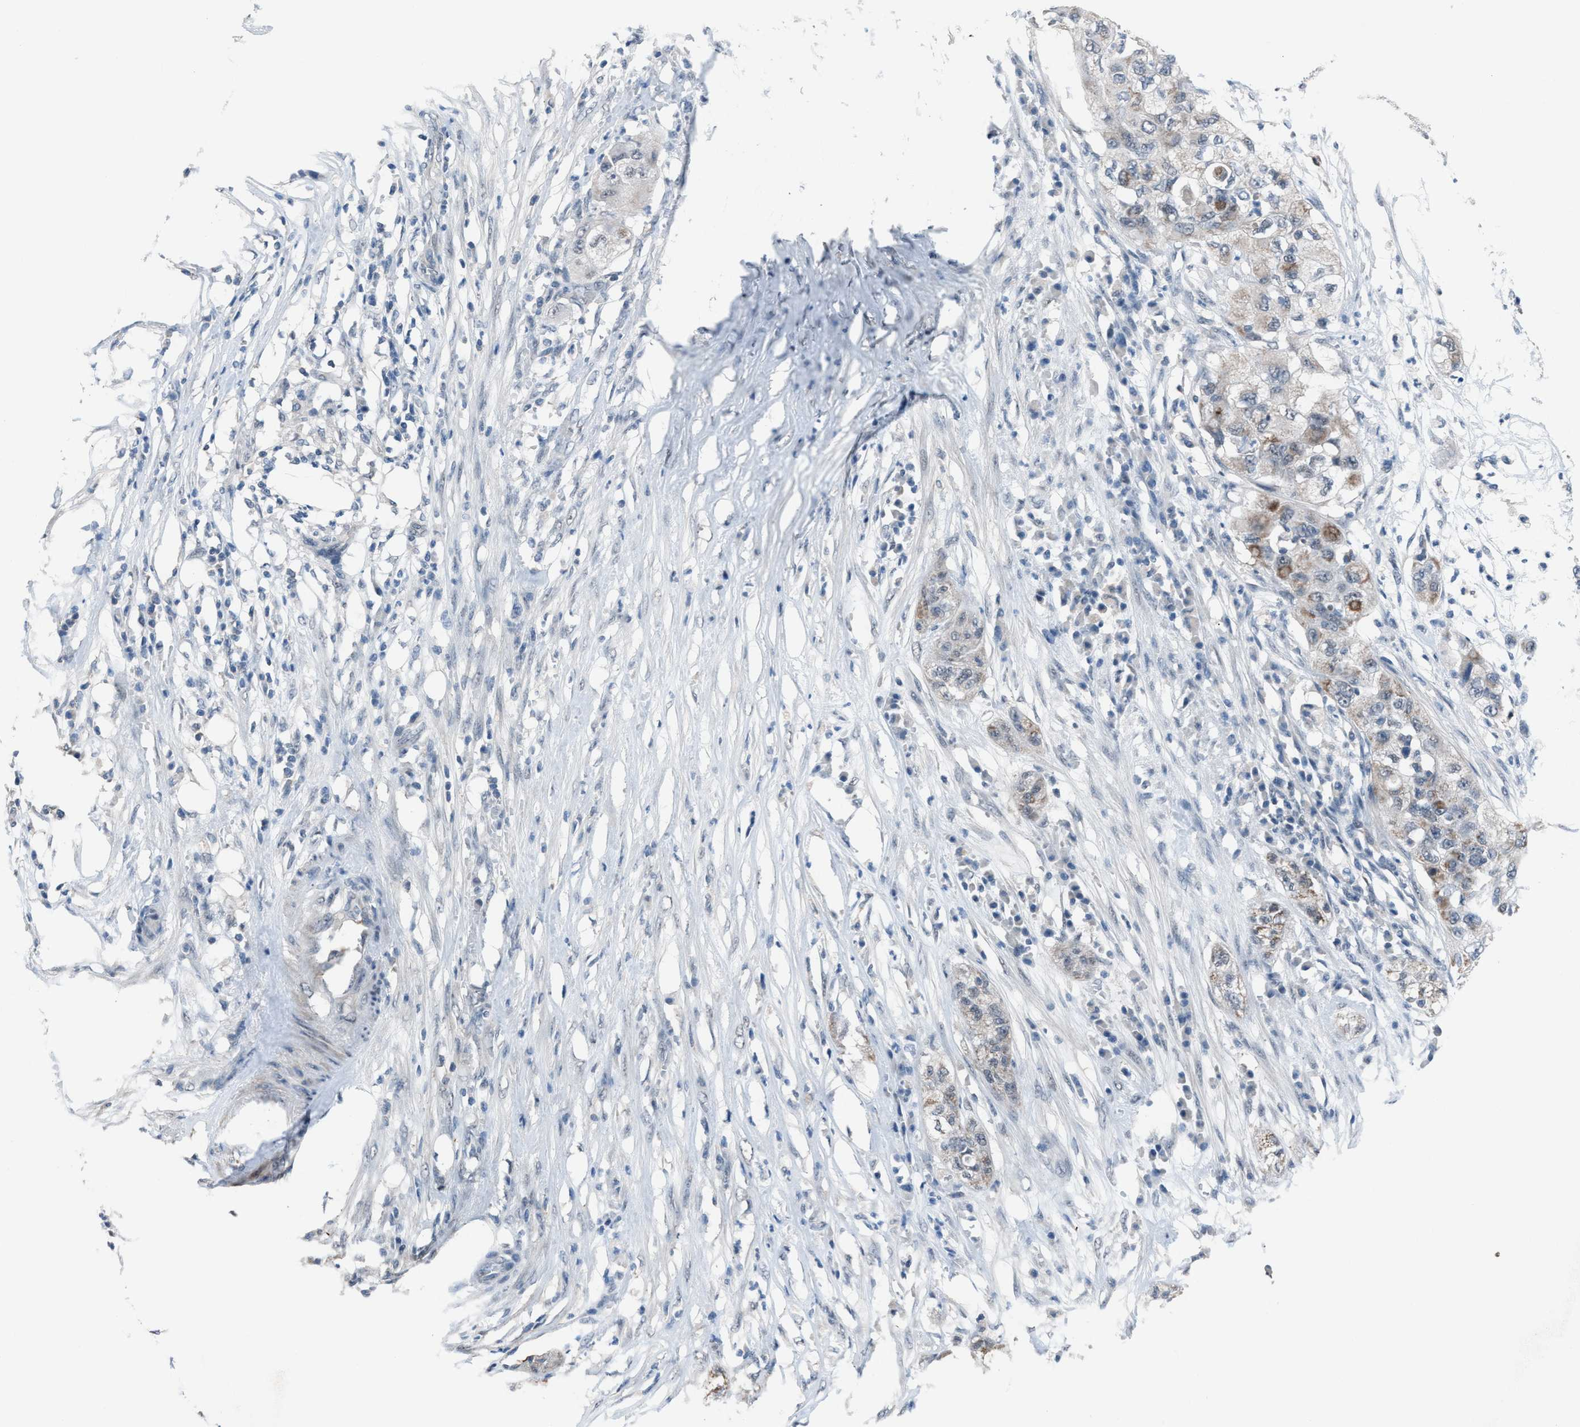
{"staining": {"intensity": "weak", "quantity": "<25%", "location": "cytoplasmic/membranous"}, "tissue": "pancreatic cancer", "cell_type": "Tumor cells", "image_type": "cancer", "snomed": [{"axis": "morphology", "description": "Adenocarcinoma, NOS"}, {"axis": "topography", "description": "Pancreas"}], "caption": "Immunohistochemistry of pancreatic cancer shows no staining in tumor cells.", "gene": "ANAPC11", "patient": {"sex": "female", "age": 78}}